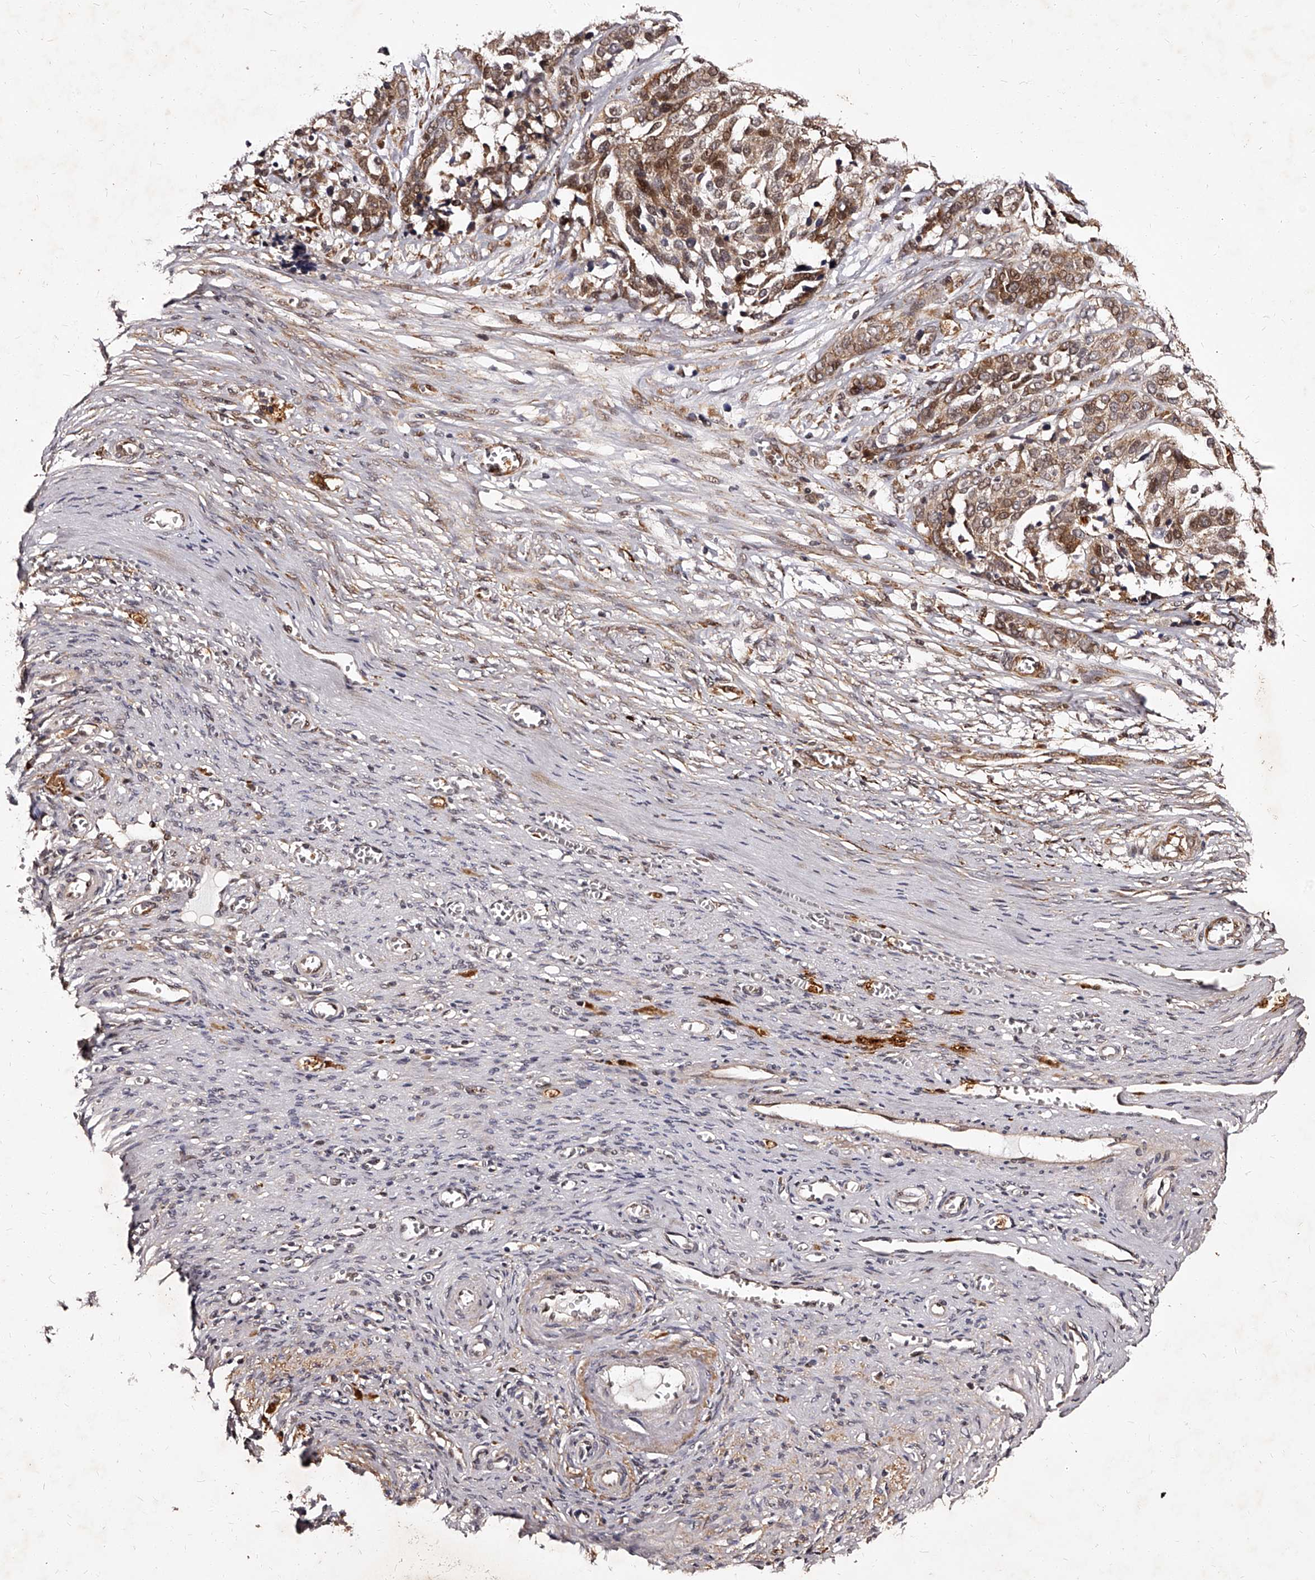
{"staining": {"intensity": "moderate", "quantity": ">75%", "location": "cytoplasmic/membranous,nuclear"}, "tissue": "ovarian cancer", "cell_type": "Tumor cells", "image_type": "cancer", "snomed": [{"axis": "morphology", "description": "Cystadenocarcinoma, serous, NOS"}, {"axis": "topography", "description": "Ovary"}], "caption": "Moderate cytoplasmic/membranous and nuclear protein staining is appreciated in approximately >75% of tumor cells in serous cystadenocarcinoma (ovarian).", "gene": "RSC1A1", "patient": {"sex": "female", "age": 44}}